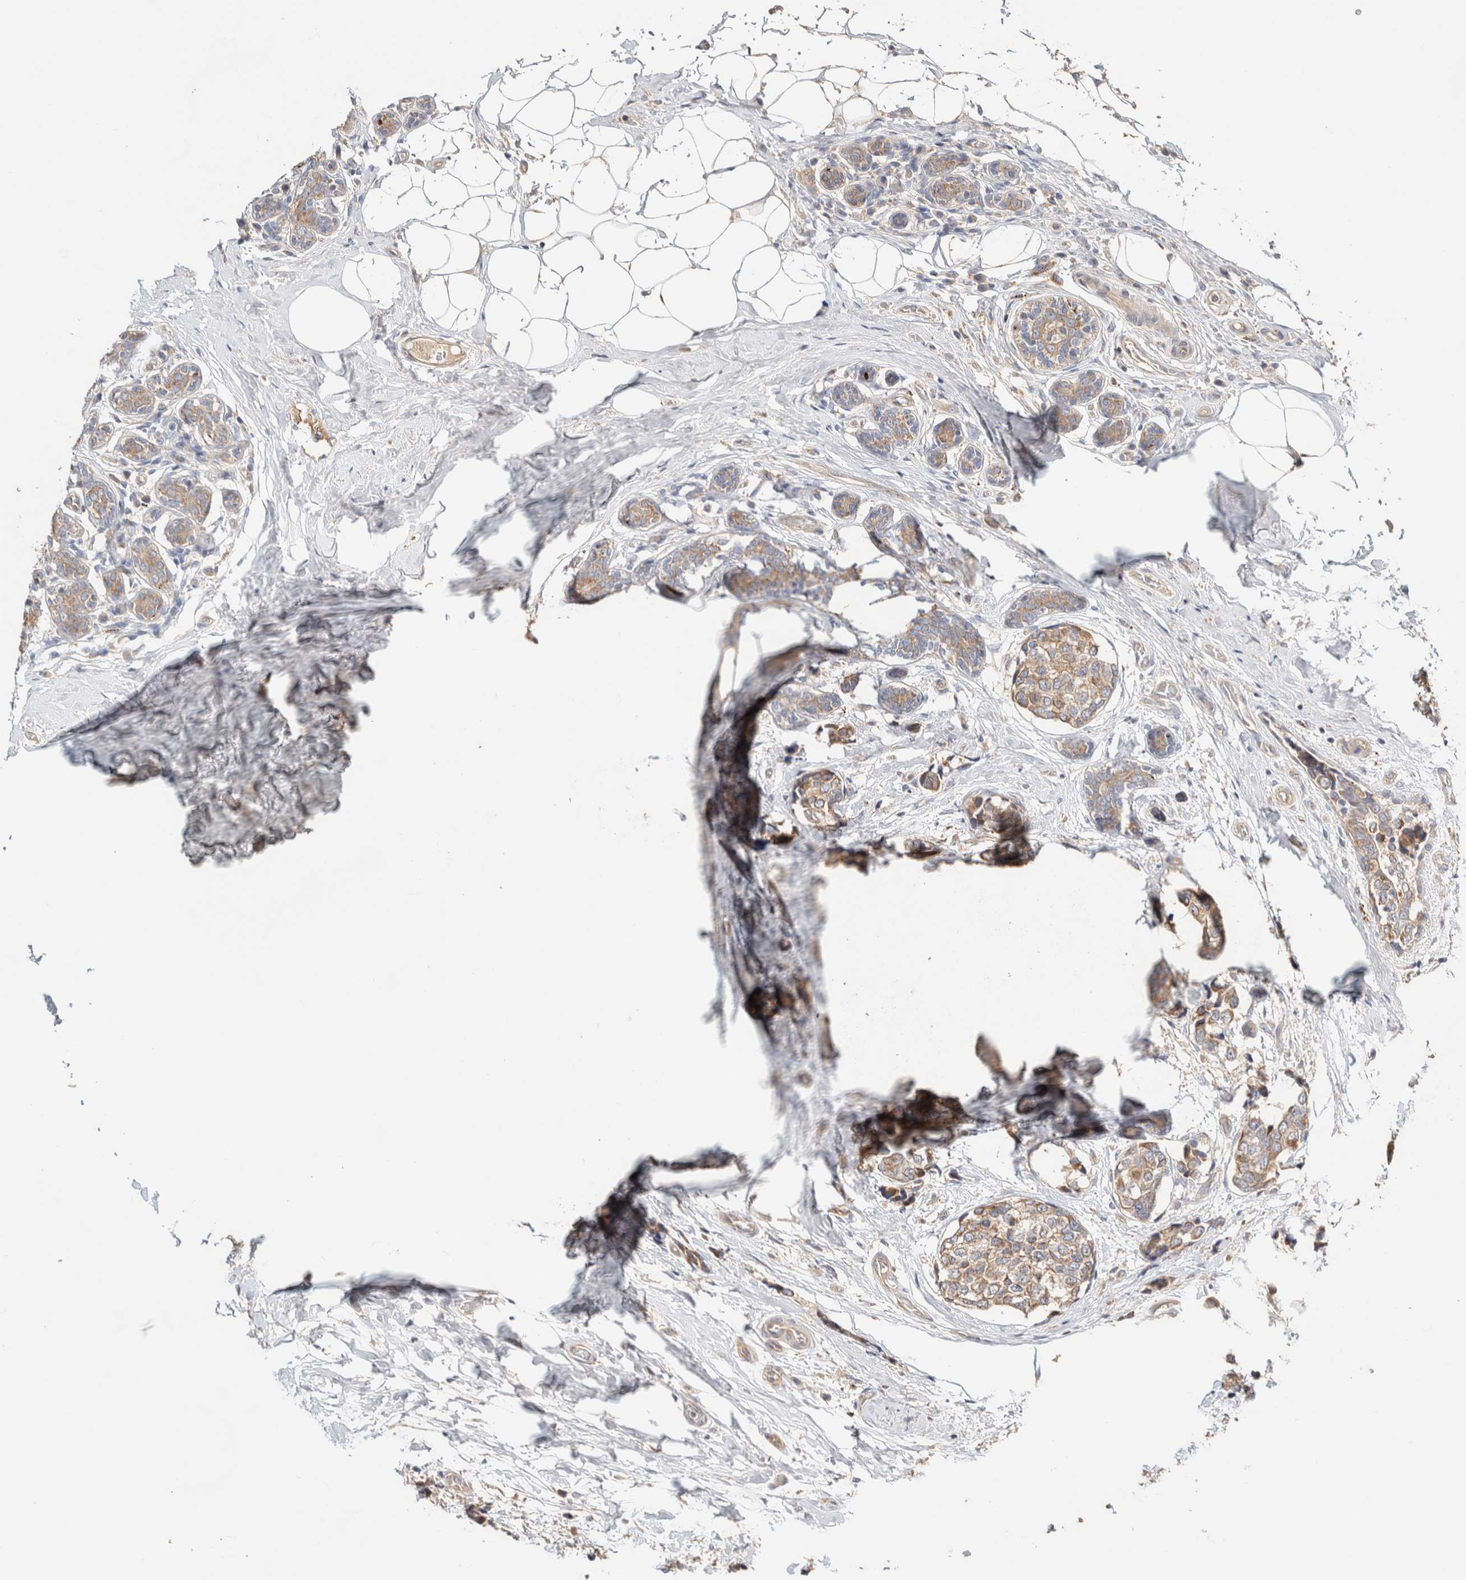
{"staining": {"intensity": "moderate", "quantity": ">75%", "location": "cytoplasmic/membranous"}, "tissue": "breast cancer", "cell_type": "Tumor cells", "image_type": "cancer", "snomed": [{"axis": "morphology", "description": "Normal tissue, NOS"}, {"axis": "morphology", "description": "Duct carcinoma"}, {"axis": "topography", "description": "Breast"}], "caption": "Human breast cancer (infiltrating ductal carcinoma) stained for a protein (brown) demonstrates moderate cytoplasmic/membranous positive positivity in about >75% of tumor cells.", "gene": "B3GNTL1", "patient": {"sex": "female", "age": 43}}